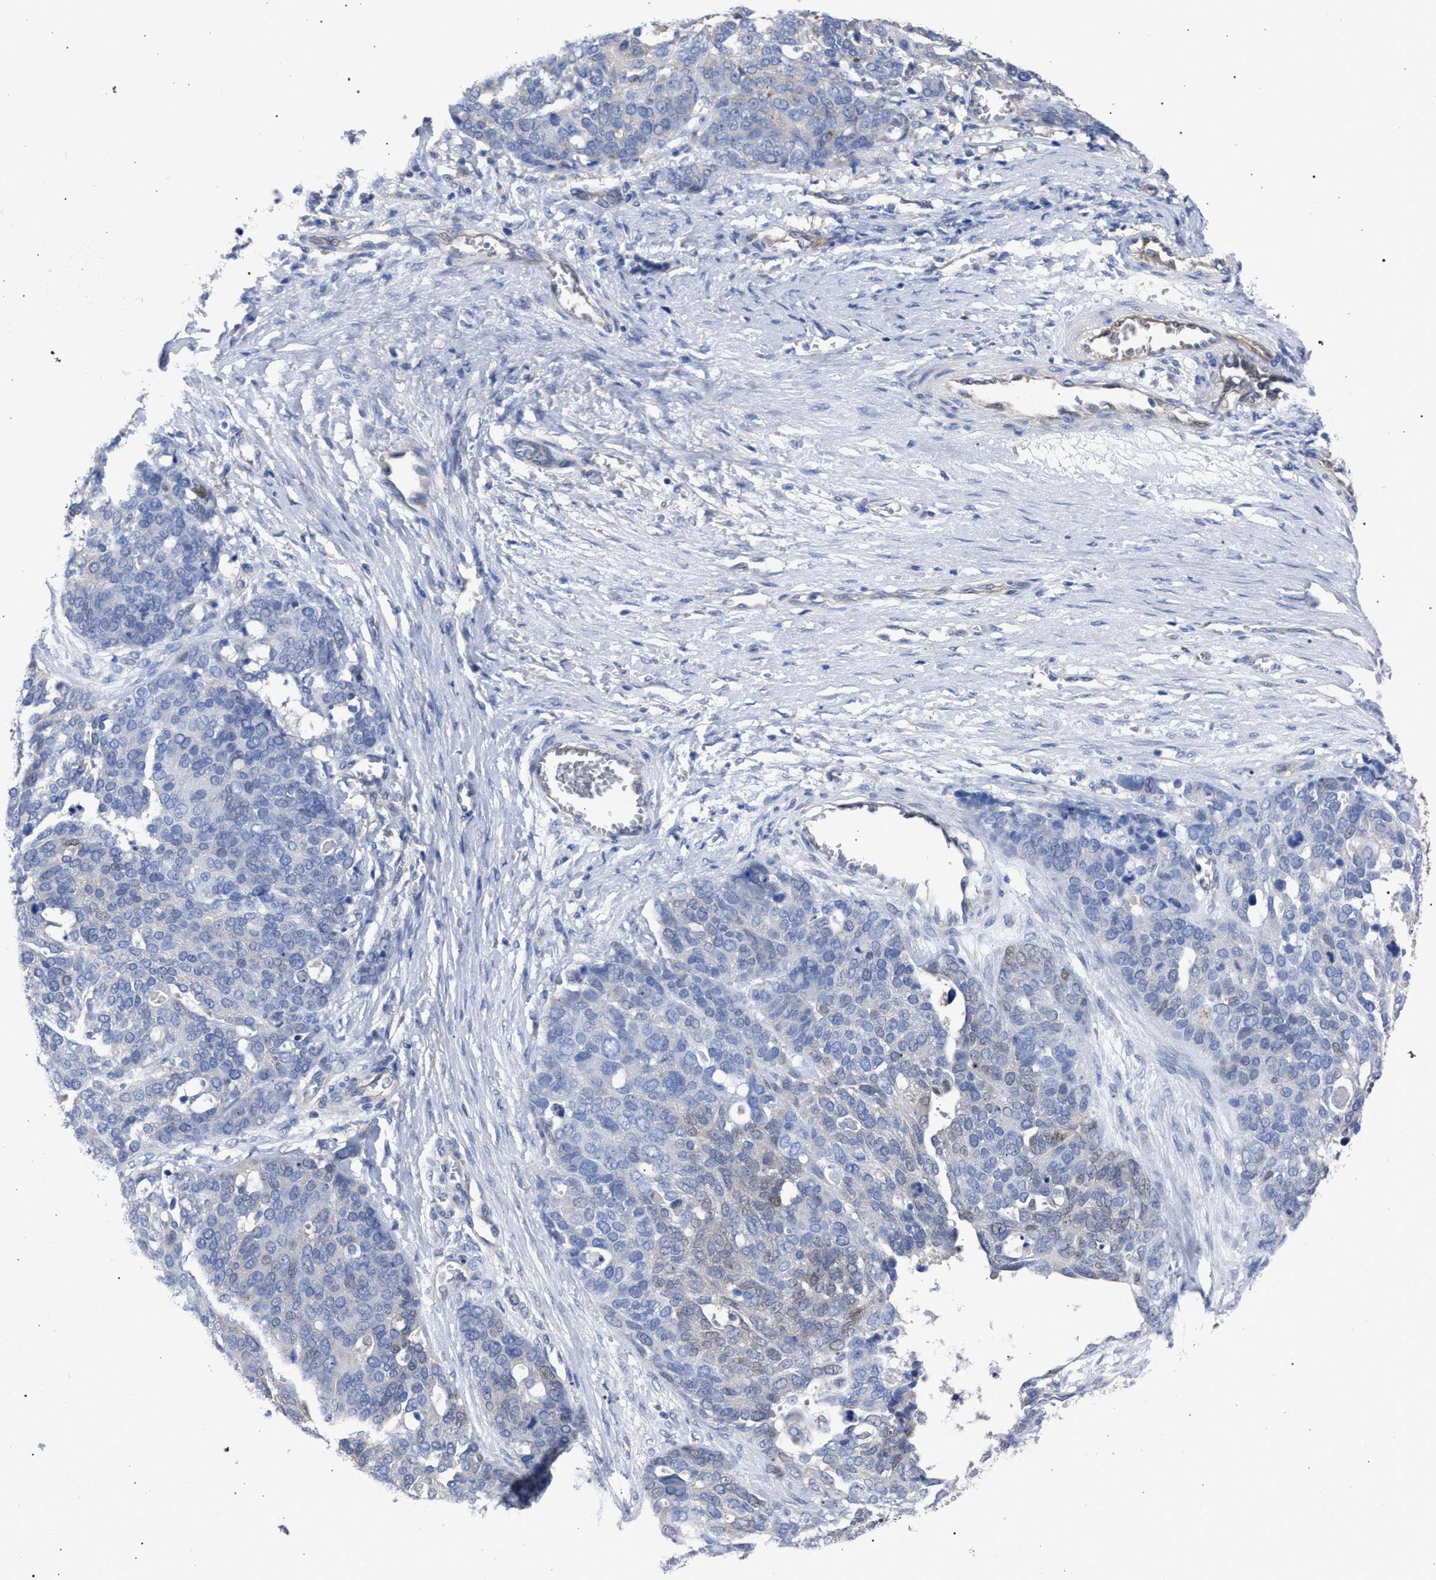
{"staining": {"intensity": "negative", "quantity": "none", "location": "none"}, "tissue": "ovarian cancer", "cell_type": "Tumor cells", "image_type": "cancer", "snomed": [{"axis": "morphology", "description": "Cystadenocarcinoma, serous, NOS"}, {"axis": "topography", "description": "Ovary"}], "caption": "This is an immunohistochemistry histopathology image of ovarian cancer (serous cystadenocarcinoma). There is no expression in tumor cells.", "gene": "GMPR", "patient": {"sex": "female", "age": 44}}